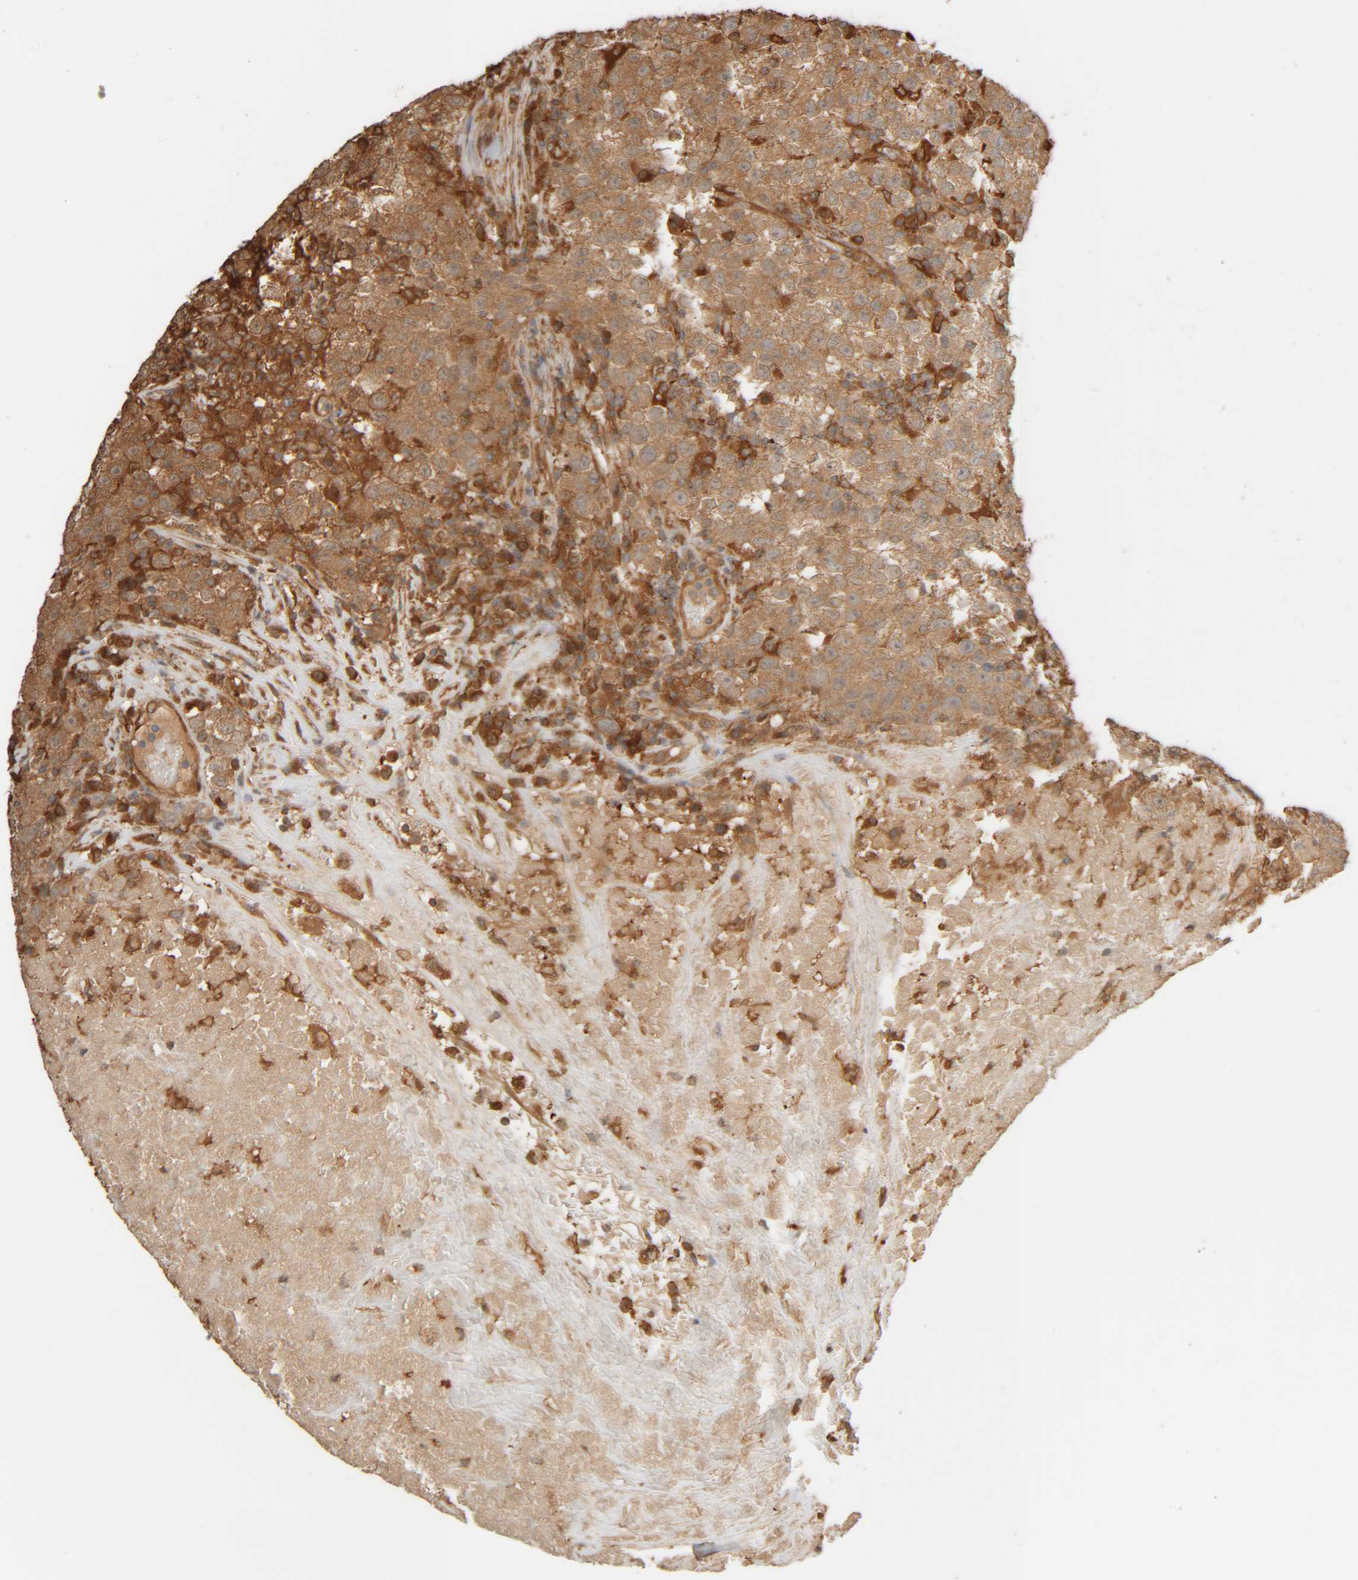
{"staining": {"intensity": "moderate", "quantity": ">75%", "location": "cytoplasmic/membranous"}, "tissue": "testis cancer", "cell_type": "Tumor cells", "image_type": "cancer", "snomed": [{"axis": "morphology", "description": "Seminoma, NOS"}, {"axis": "topography", "description": "Testis"}], "caption": "High-magnification brightfield microscopy of testis cancer (seminoma) stained with DAB (brown) and counterstained with hematoxylin (blue). tumor cells exhibit moderate cytoplasmic/membranous staining is appreciated in about>75% of cells. The protein of interest is shown in brown color, while the nuclei are stained blue.", "gene": "TMEM192", "patient": {"sex": "male", "age": 22}}